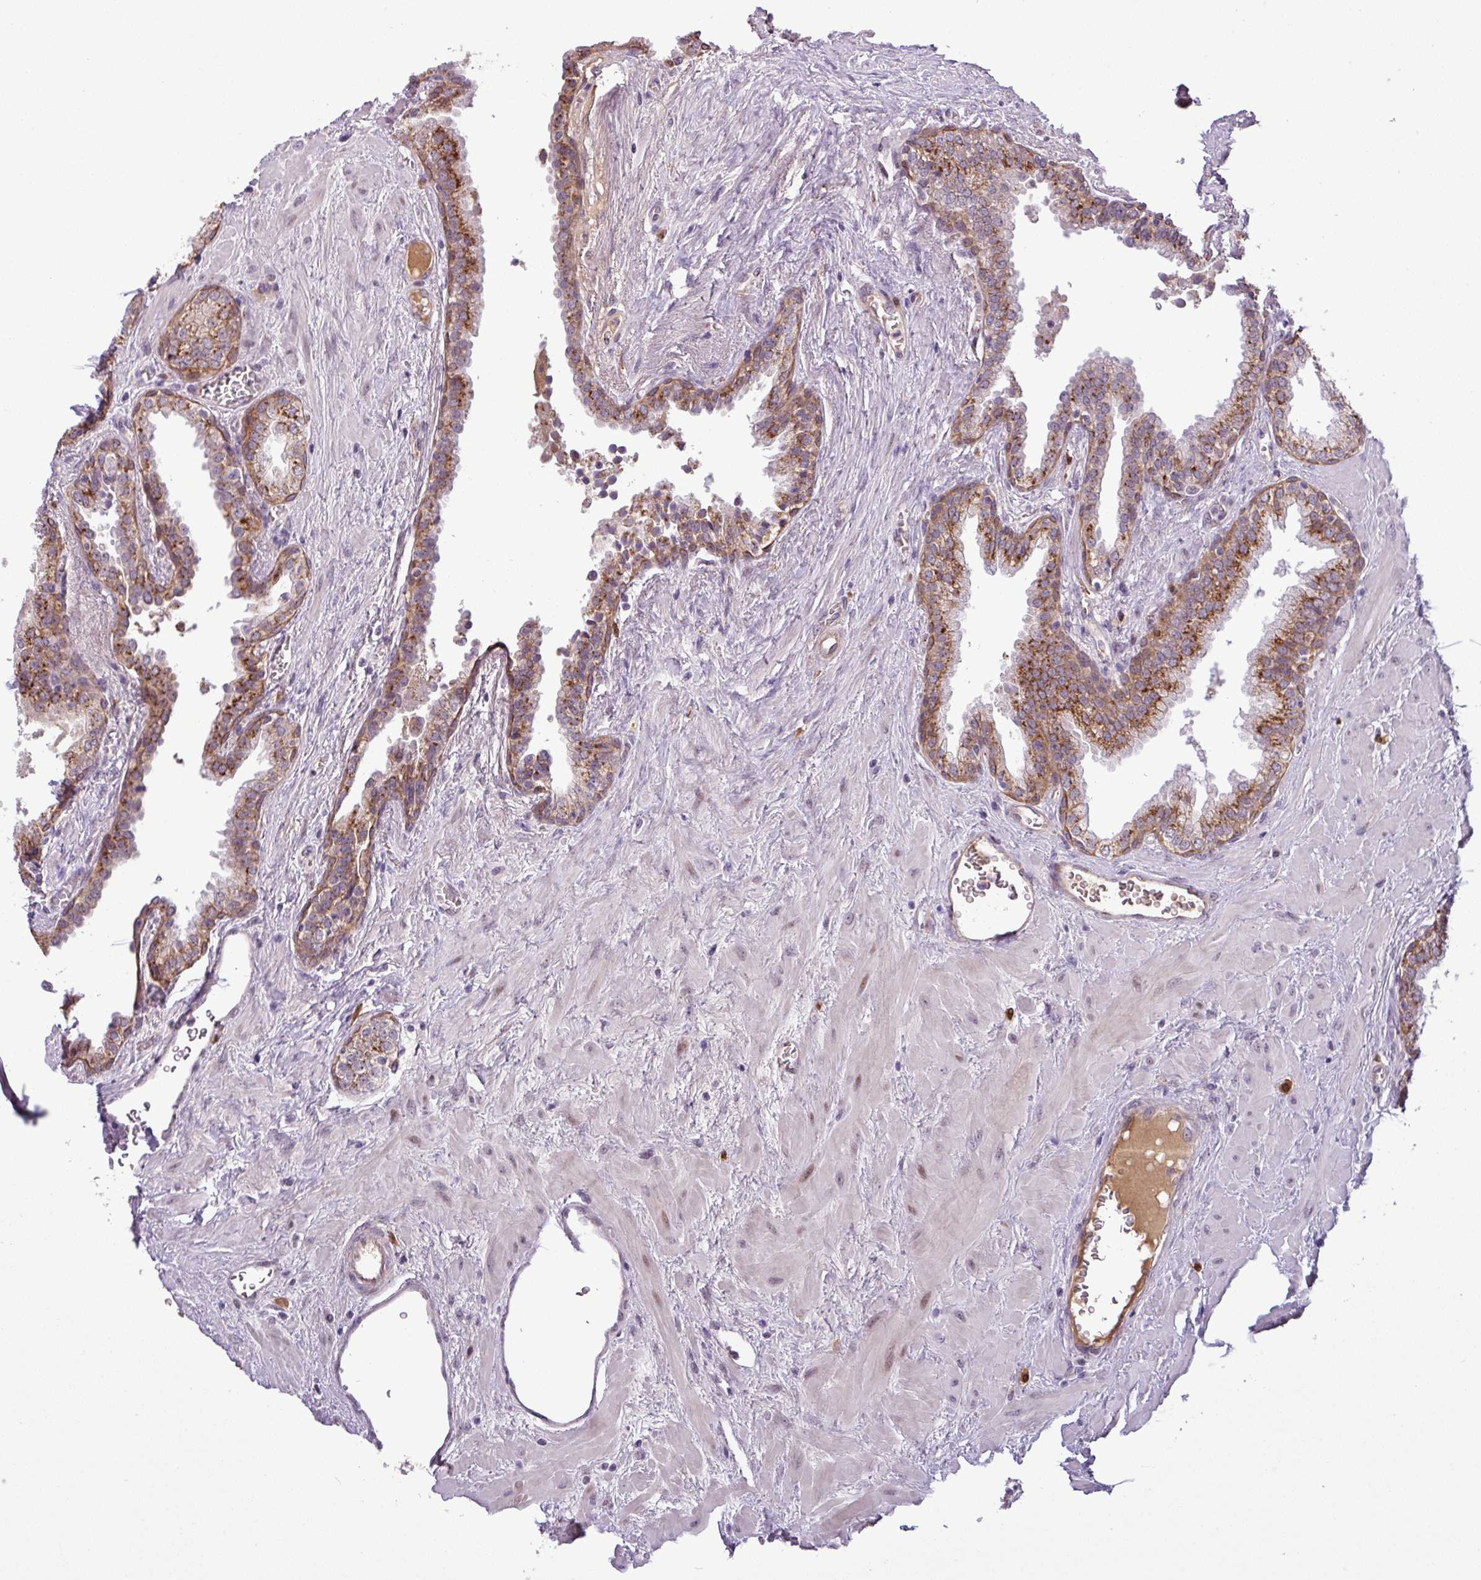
{"staining": {"intensity": "moderate", "quantity": ">75%", "location": "cytoplasmic/membranous"}, "tissue": "prostate", "cell_type": "Glandular cells", "image_type": "normal", "snomed": [{"axis": "morphology", "description": "Normal tissue, NOS"}, {"axis": "topography", "description": "Prostate"}], "caption": "Immunohistochemistry (IHC) staining of unremarkable prostate, which shows medium levels of moderate cytoplasmic/membranous staining in about >75% of glandular cells indicating moderate cytoplasmic/membranous protein staining. The staining was performed using DAB (brown) for protein detection and nuclei were counterstained in hematoxylin (blue).", "gene": "PCDH1", "patient": {"sex": "male", "age": 51}}